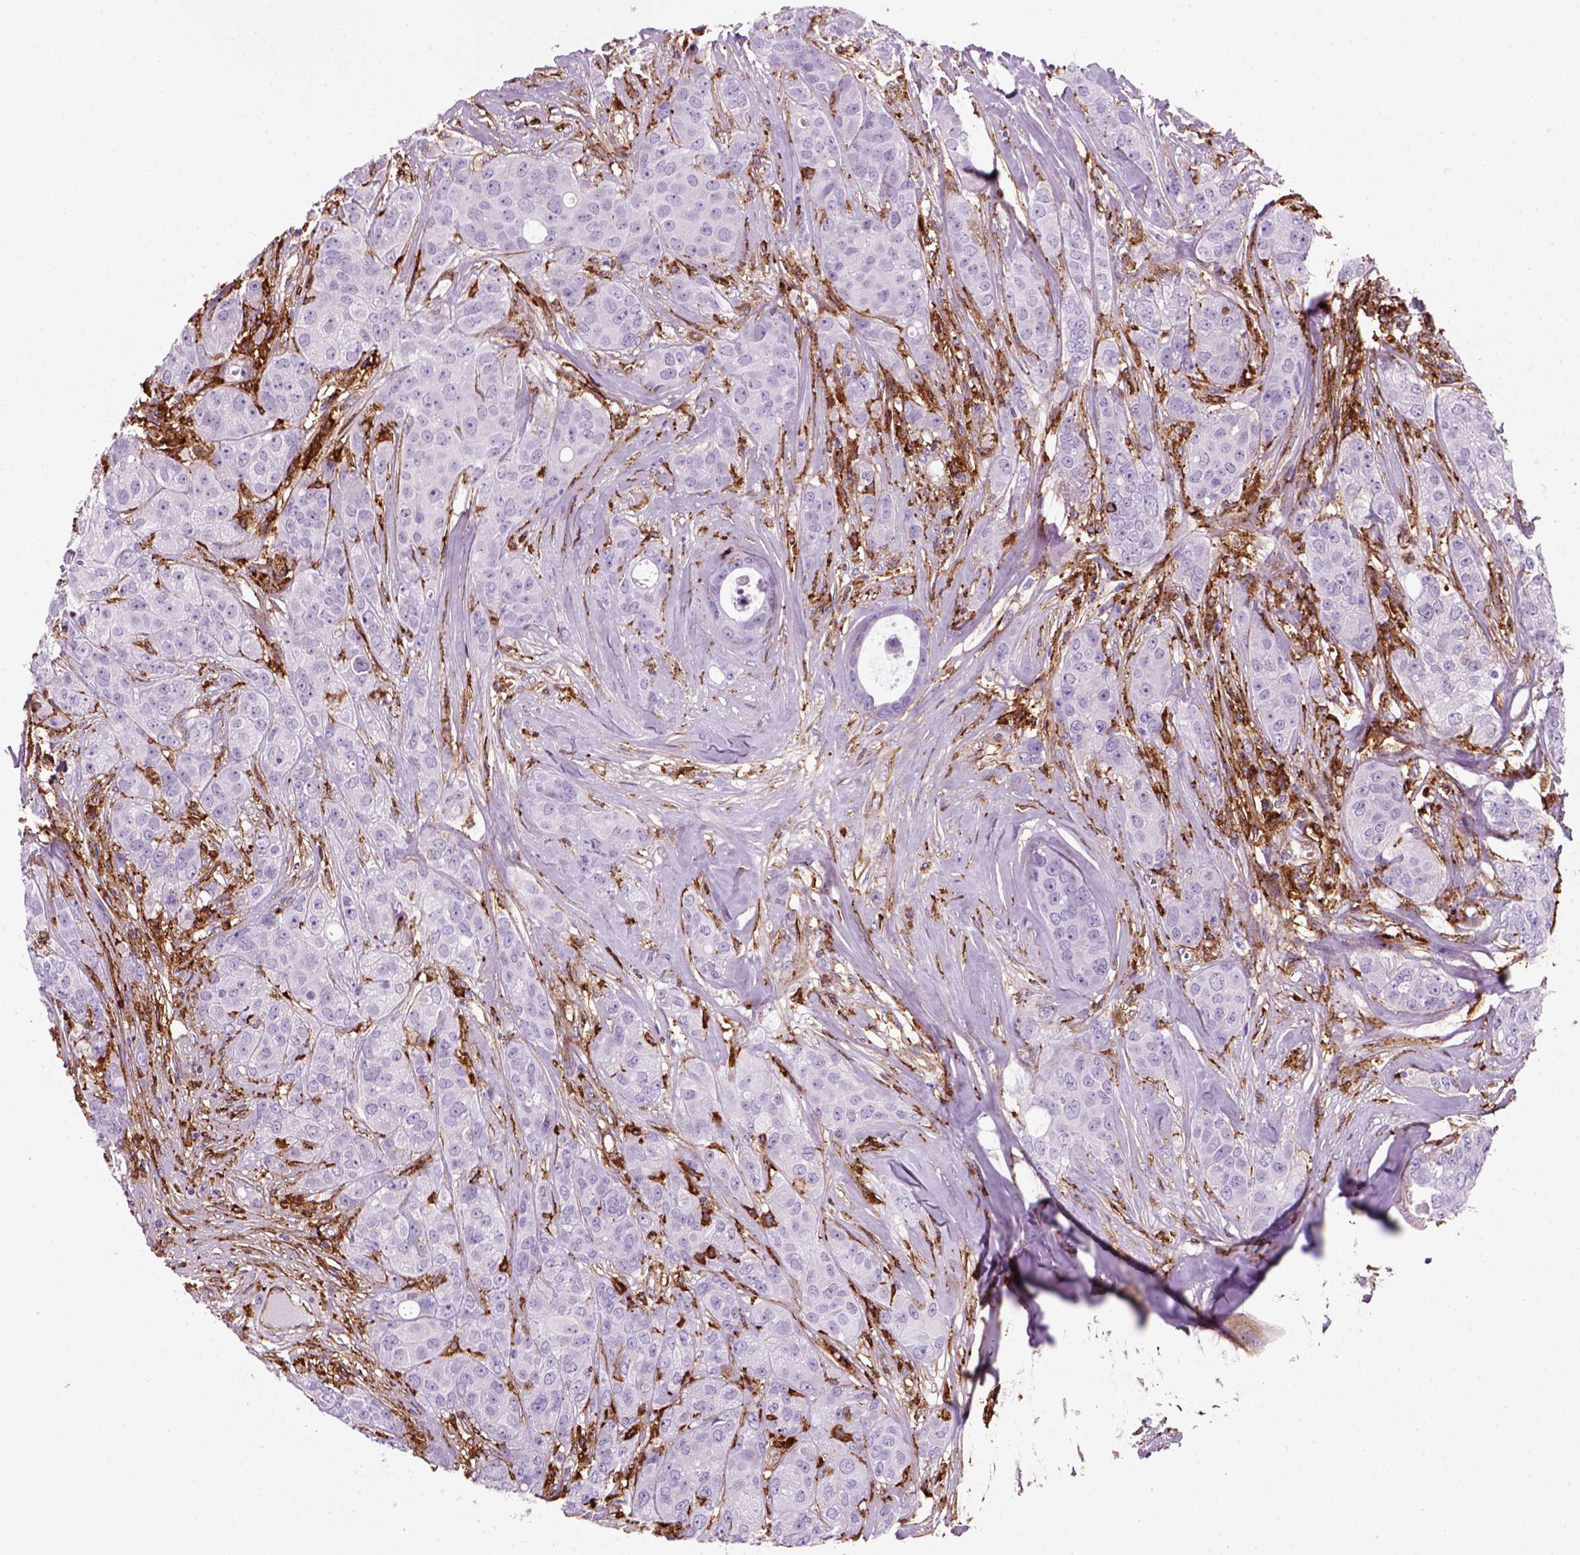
{"staining": {"intensity": "negative", "quantity": "none", "location": "none"}, "tissue": "breast cancer", "cell_type": "Tumor cells", "image_type": "cancer", "snomed": [{"axis": "morphology", "description": "Duct carcinoma"}, {"axis": "topography", "description": "Breast"}], "caption": "An IHC photomicrograph of breast cancer (infiltrating ductal carcinoma) is shown. There is no staining in tumor cells of breast cancer (infiltrating ductal carcinoma).", "gene": "MARCKS", "patient": {"sex": "female", "age": 43}}